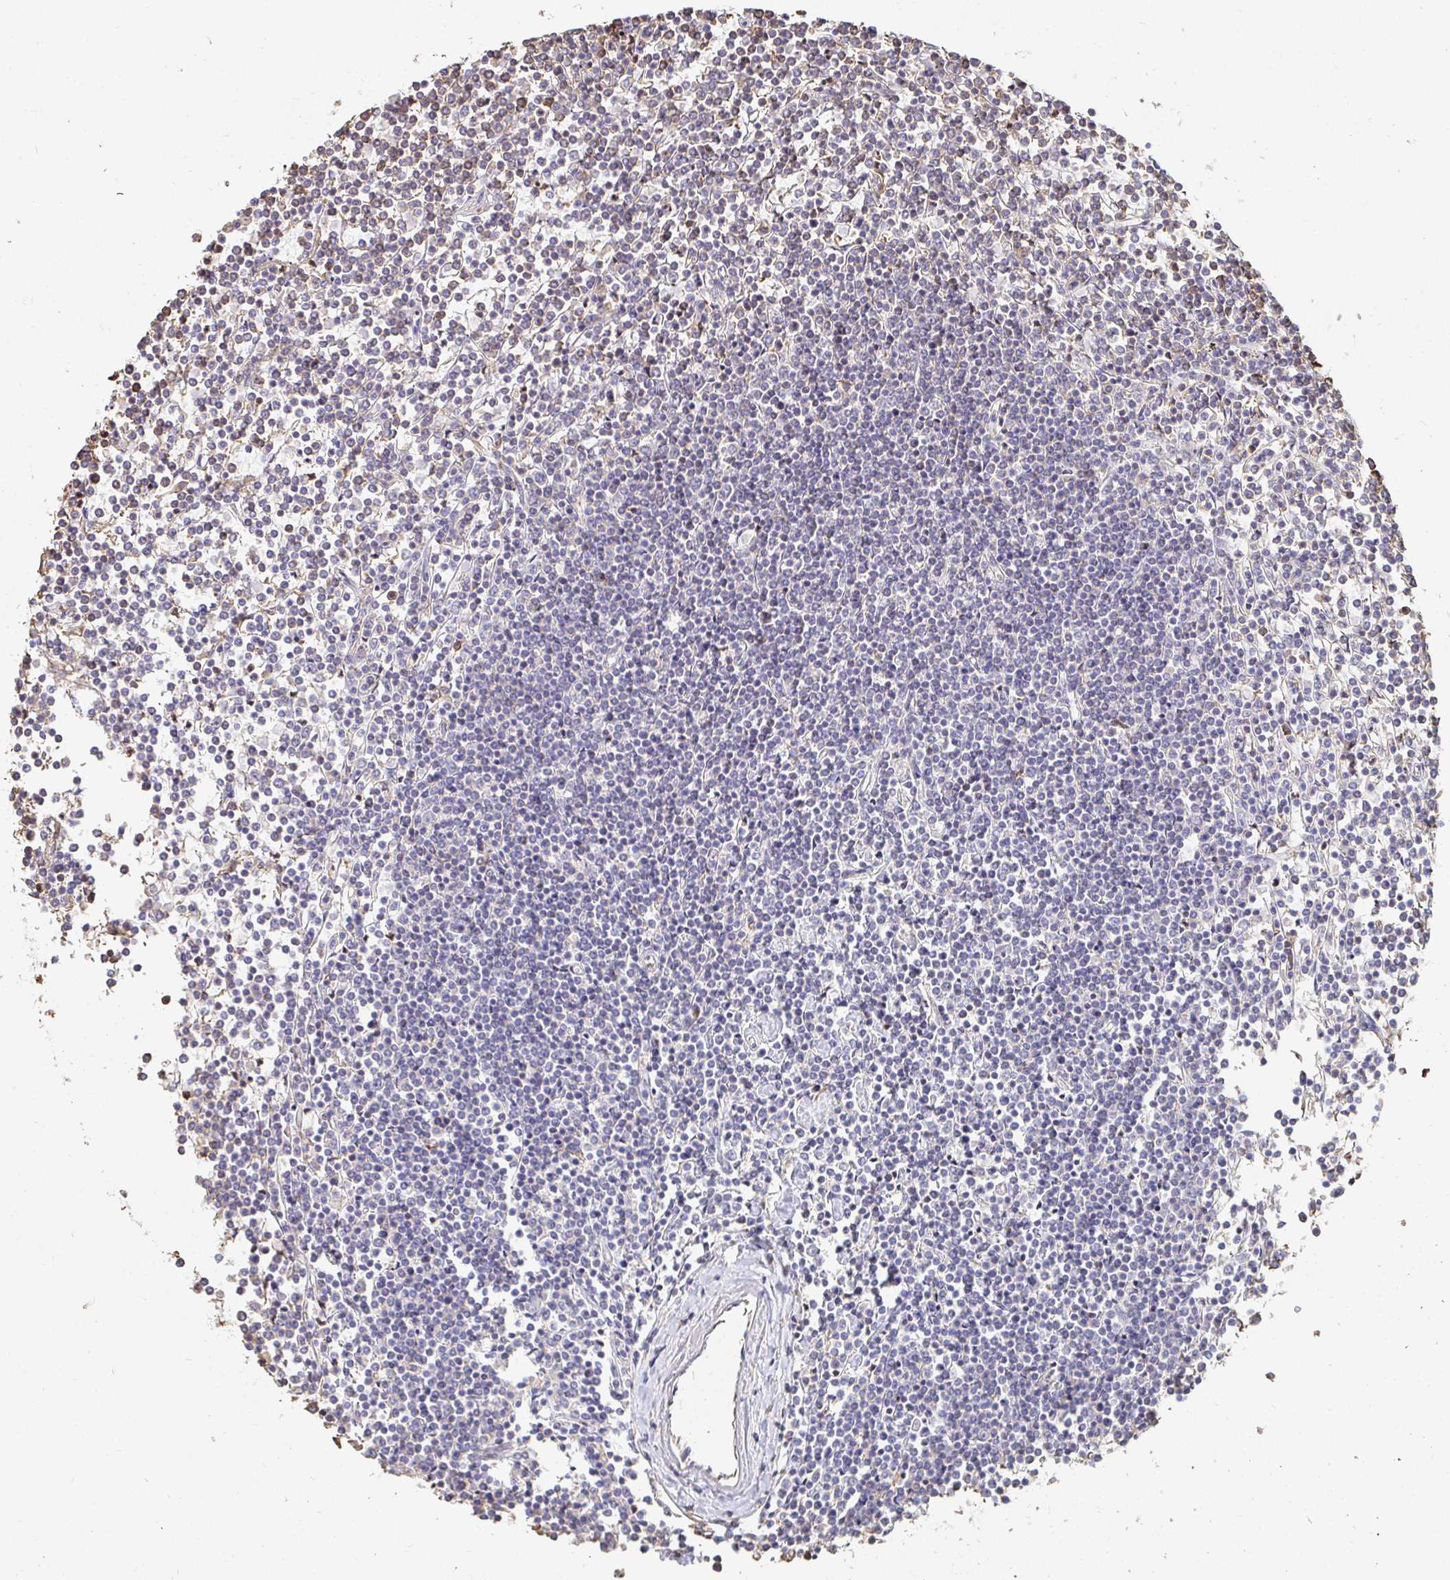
{"staining": {"intensity": "negative", "quantity": "none", "location": "none"}, "tissue": "lymphoma", "cell_type": "Tumor cells", "image_type": "cancer", "snomed": [{"axis": "morphology", "description": "Malignant lymphoma, non-Hodgkin's type, Low grade"}, {"axis": "topography", "description": "Spleen"}], "caption": "This photomicrograph is of malignant lymphoma, non-Hodgkin's type (low-grade) stained with immunohistochemistry (IHC) to label a protein in brown with the nuclei are counter-stained blue. There is no positivity in tumor cells.", "gene": "PTPN14", "patient": {"sex": "female", "age": 19}}